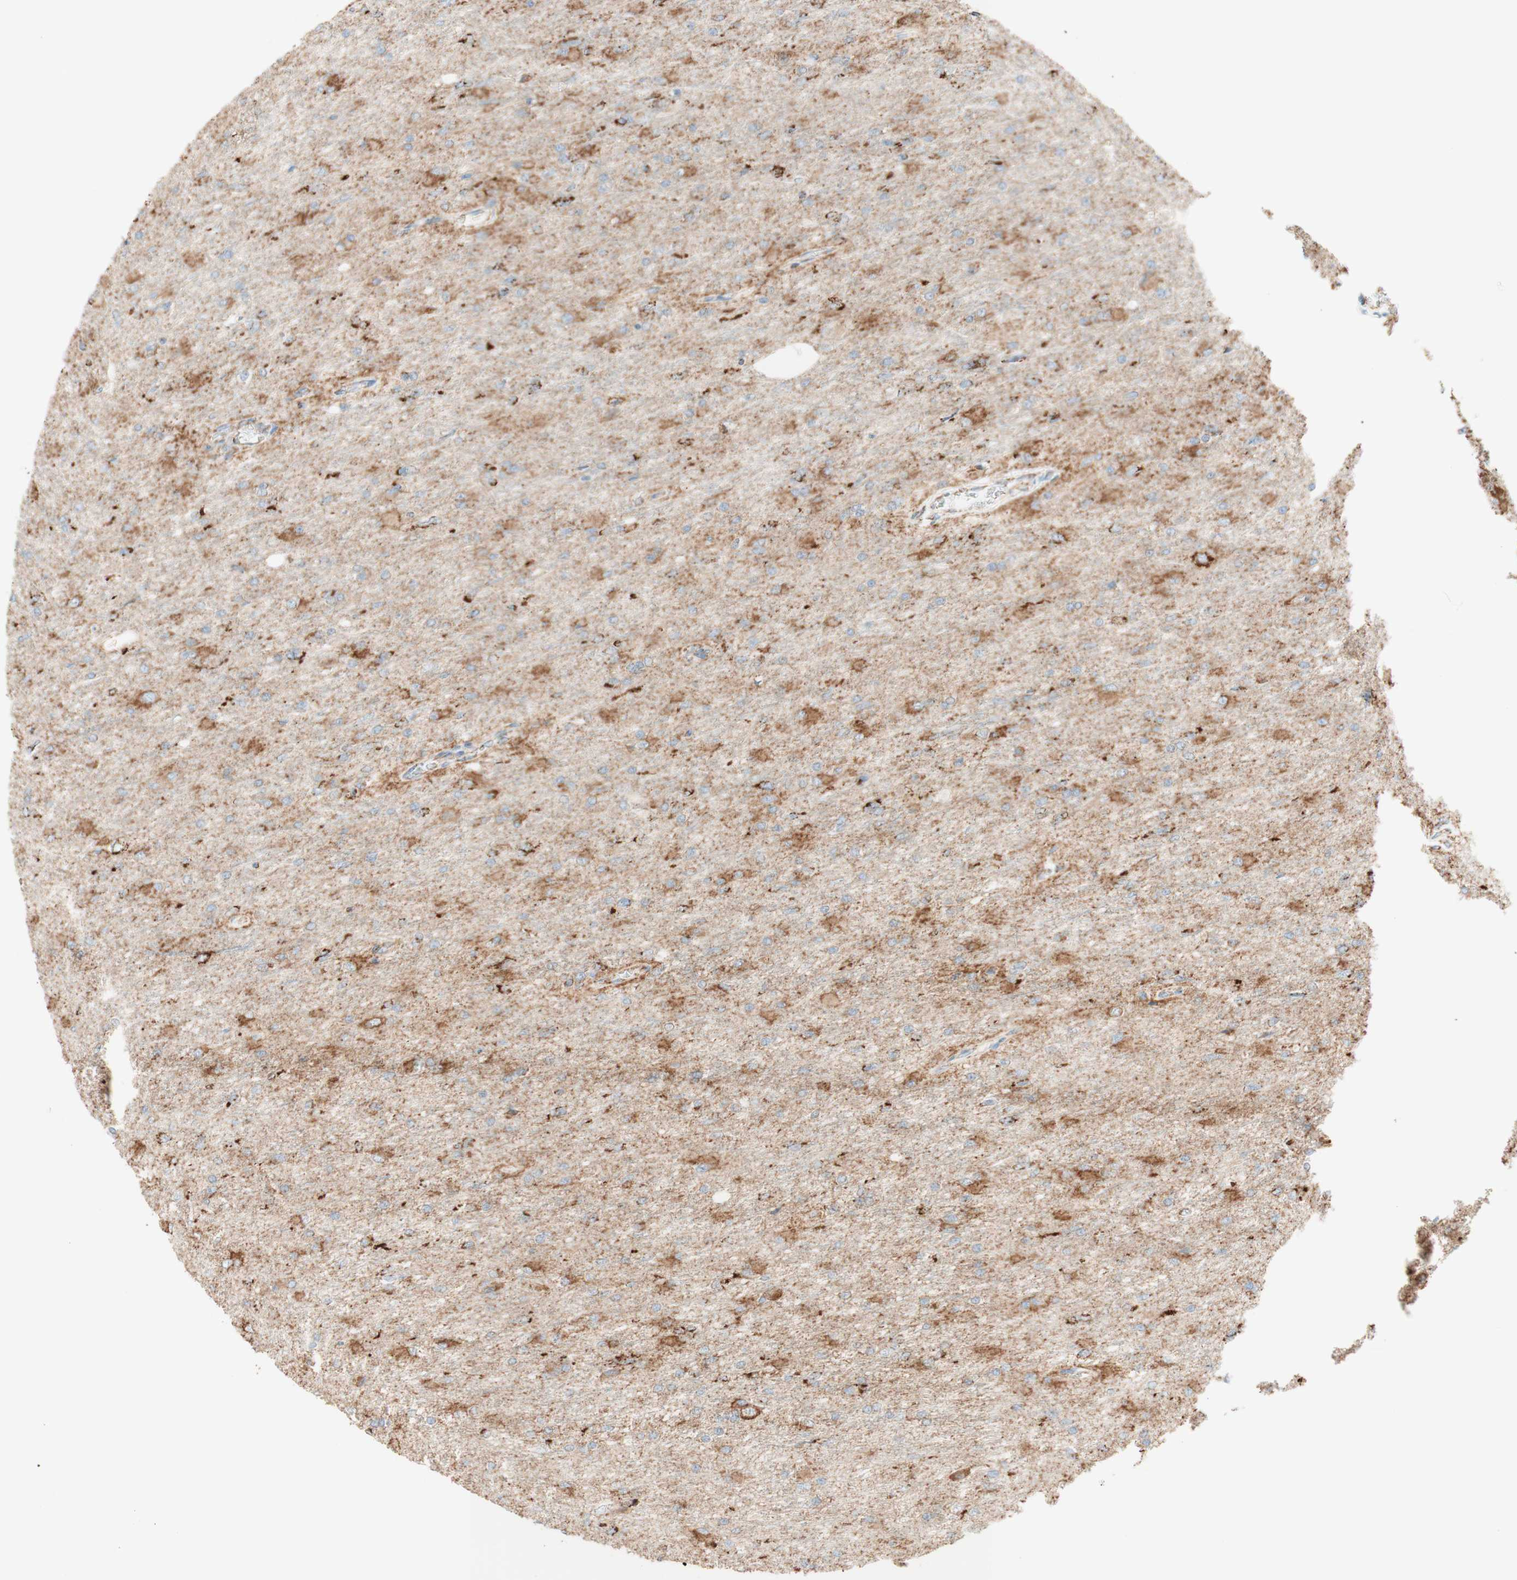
{"staining": {"intensity": "moderate", "quantity": "25%-75%", "location": "cytoplasmic/membranous"}, "tissue": "glioma", "cell_type": "Tumor cells", "image_type": "cancer", "snomed": [{"axis": "morphology", "description": "Glioma, malignant, High grade"}, {"axis": "topography", "description": "Cerebral cortex"}], "caption": "This is an image of IHC staining of glioma, which shows moderate expression in the cytoplasmic/membranous of tumor cells.", "gene": "TOMM20", "patient": {"sex": "female", "age": 36}}